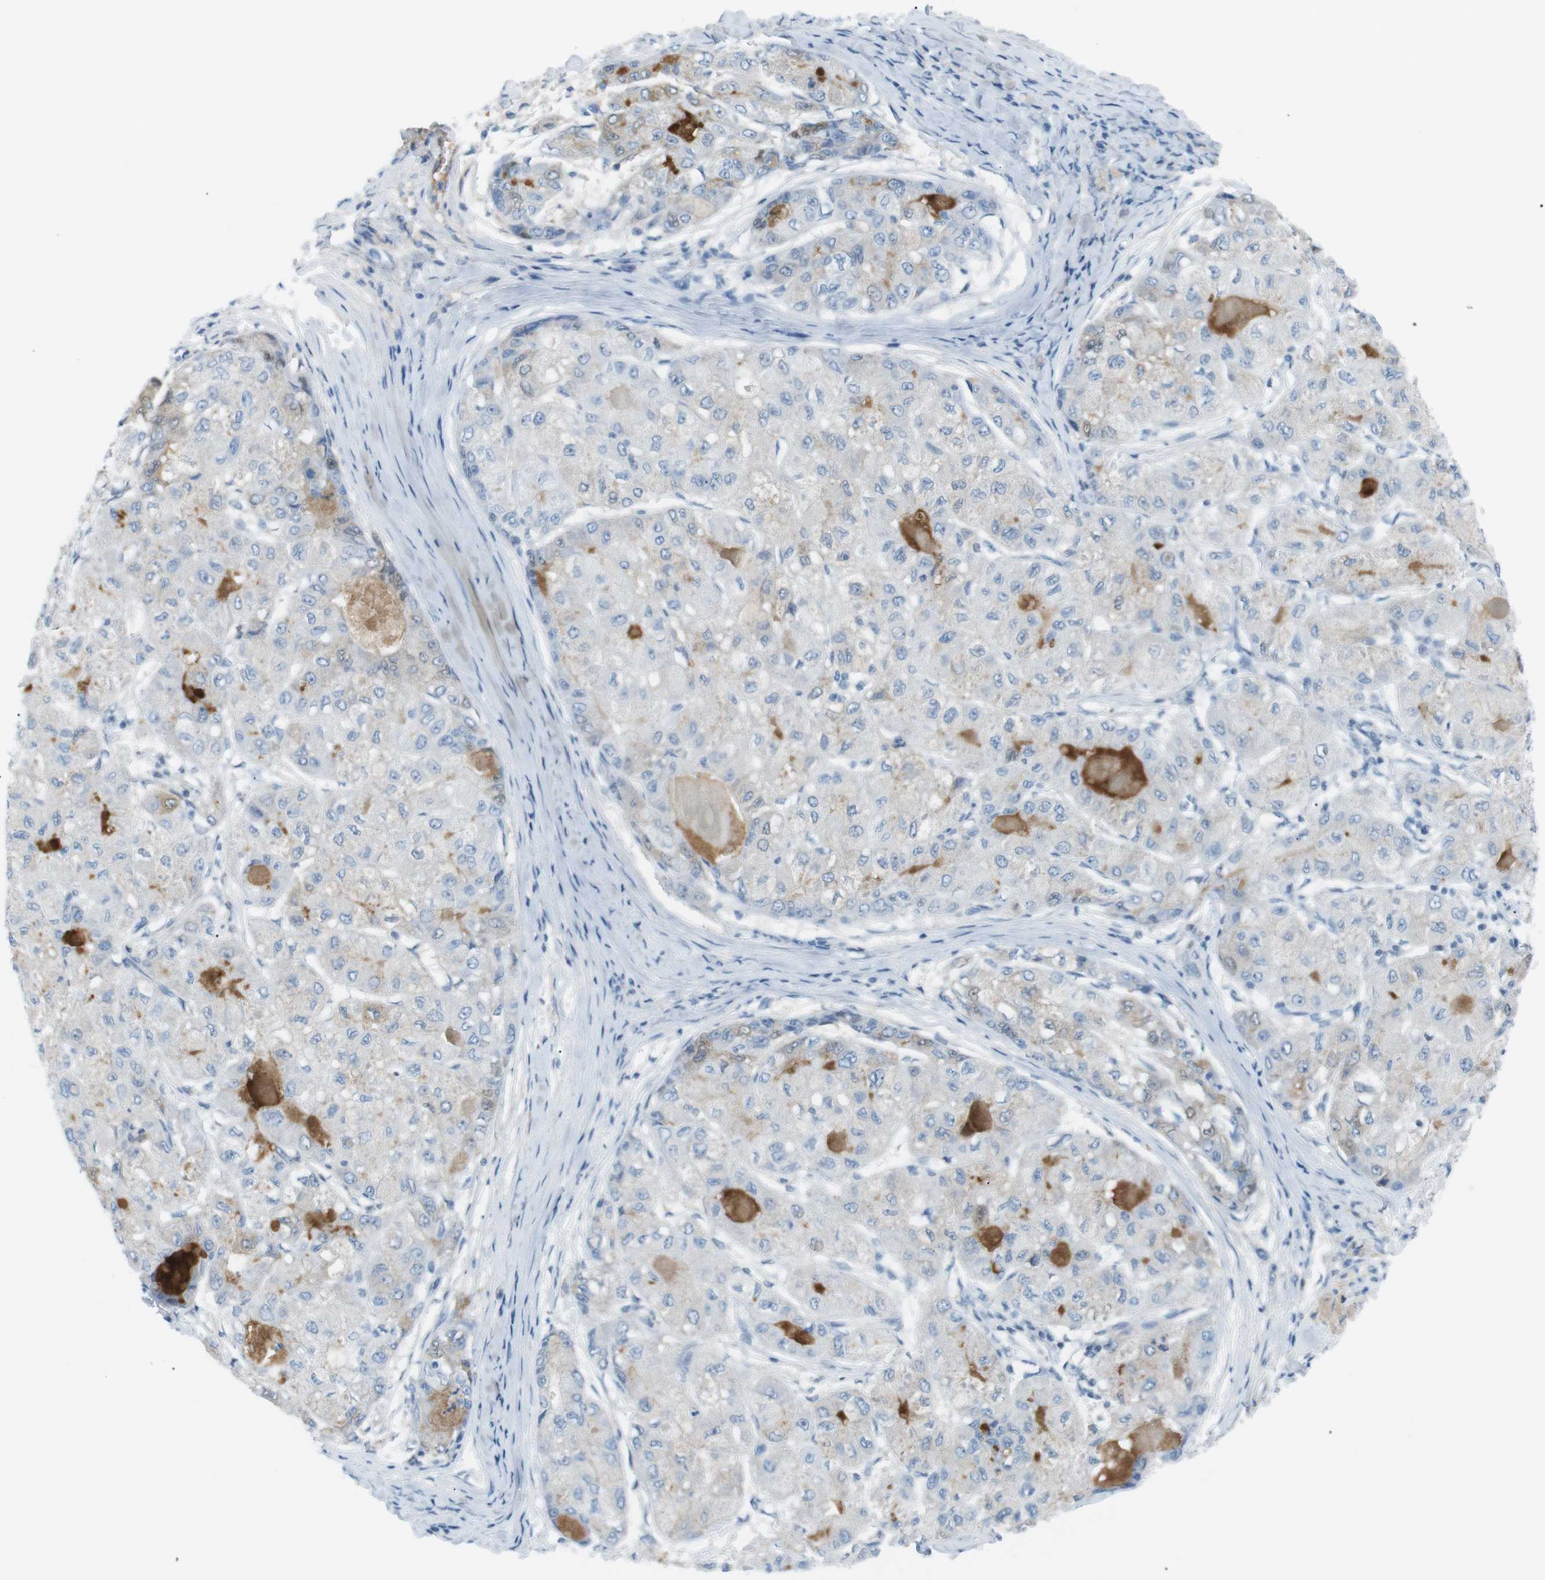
{"staining": {"intensity": "negative", "quantity": "none", "location": "none"}, "tissue": "liver cancer", "cell_type": "Tumor cells", "image_type": "cancer", "snomed": [{"axis": "morphology", "description": "Carcinoma, Hepatocellular, NOS"}, {"axis": "topography", "description": "Liver"}], "caption": "This histopathology image is of liver hepatocellular carcinoma stained with immunohistochemistry (IHC) to label a protein in brown with the nuclei are counter-stained blue. There is no staining in tumor cells.", "gene": "AZGP1", "patient": {"sex": "male", "age": 80}}